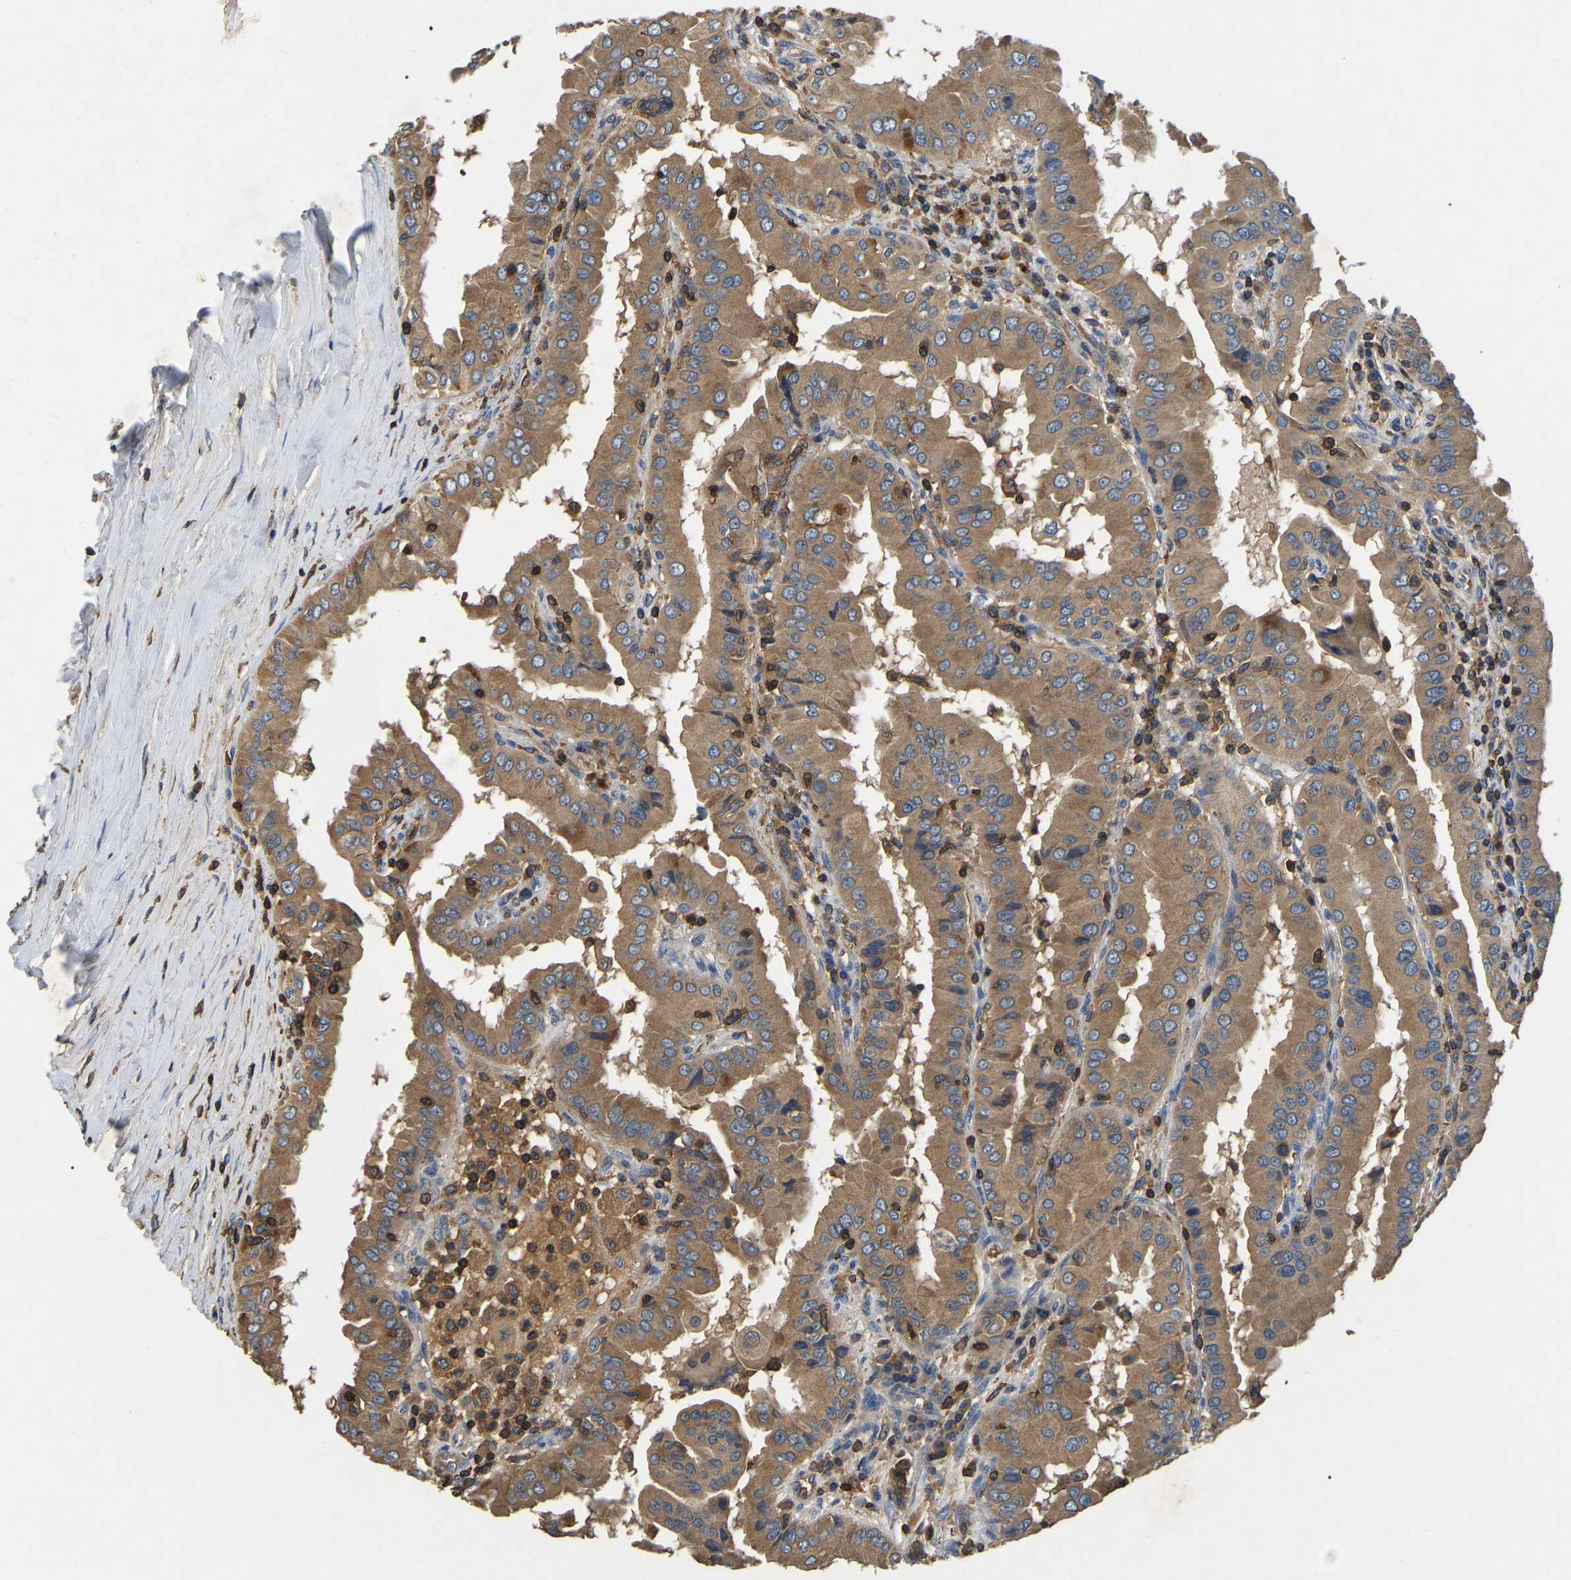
{"staining": {"intensity": "moderate", "quantity": ">75%", "location": "cytoplasmic/membranous"}, "tissue": "thyroid cancer", "cell_type": "Tumor cells", "image_type": "cancer", "snomed": [{"axis": "morphology", "description": "Papillary adenocarcinoma, NOS"}, {"axis": "topography", "description": "Thyroid gland"}], "caption": "Protein staining by immunohistochemistry reveals moderate cytoplasmic/membranous expression in about >75% of tumor cells in thyroid papillary adenocarcinoma.", "gene": "SMPD2", "patient": {"sex": "male", "age": 33}}